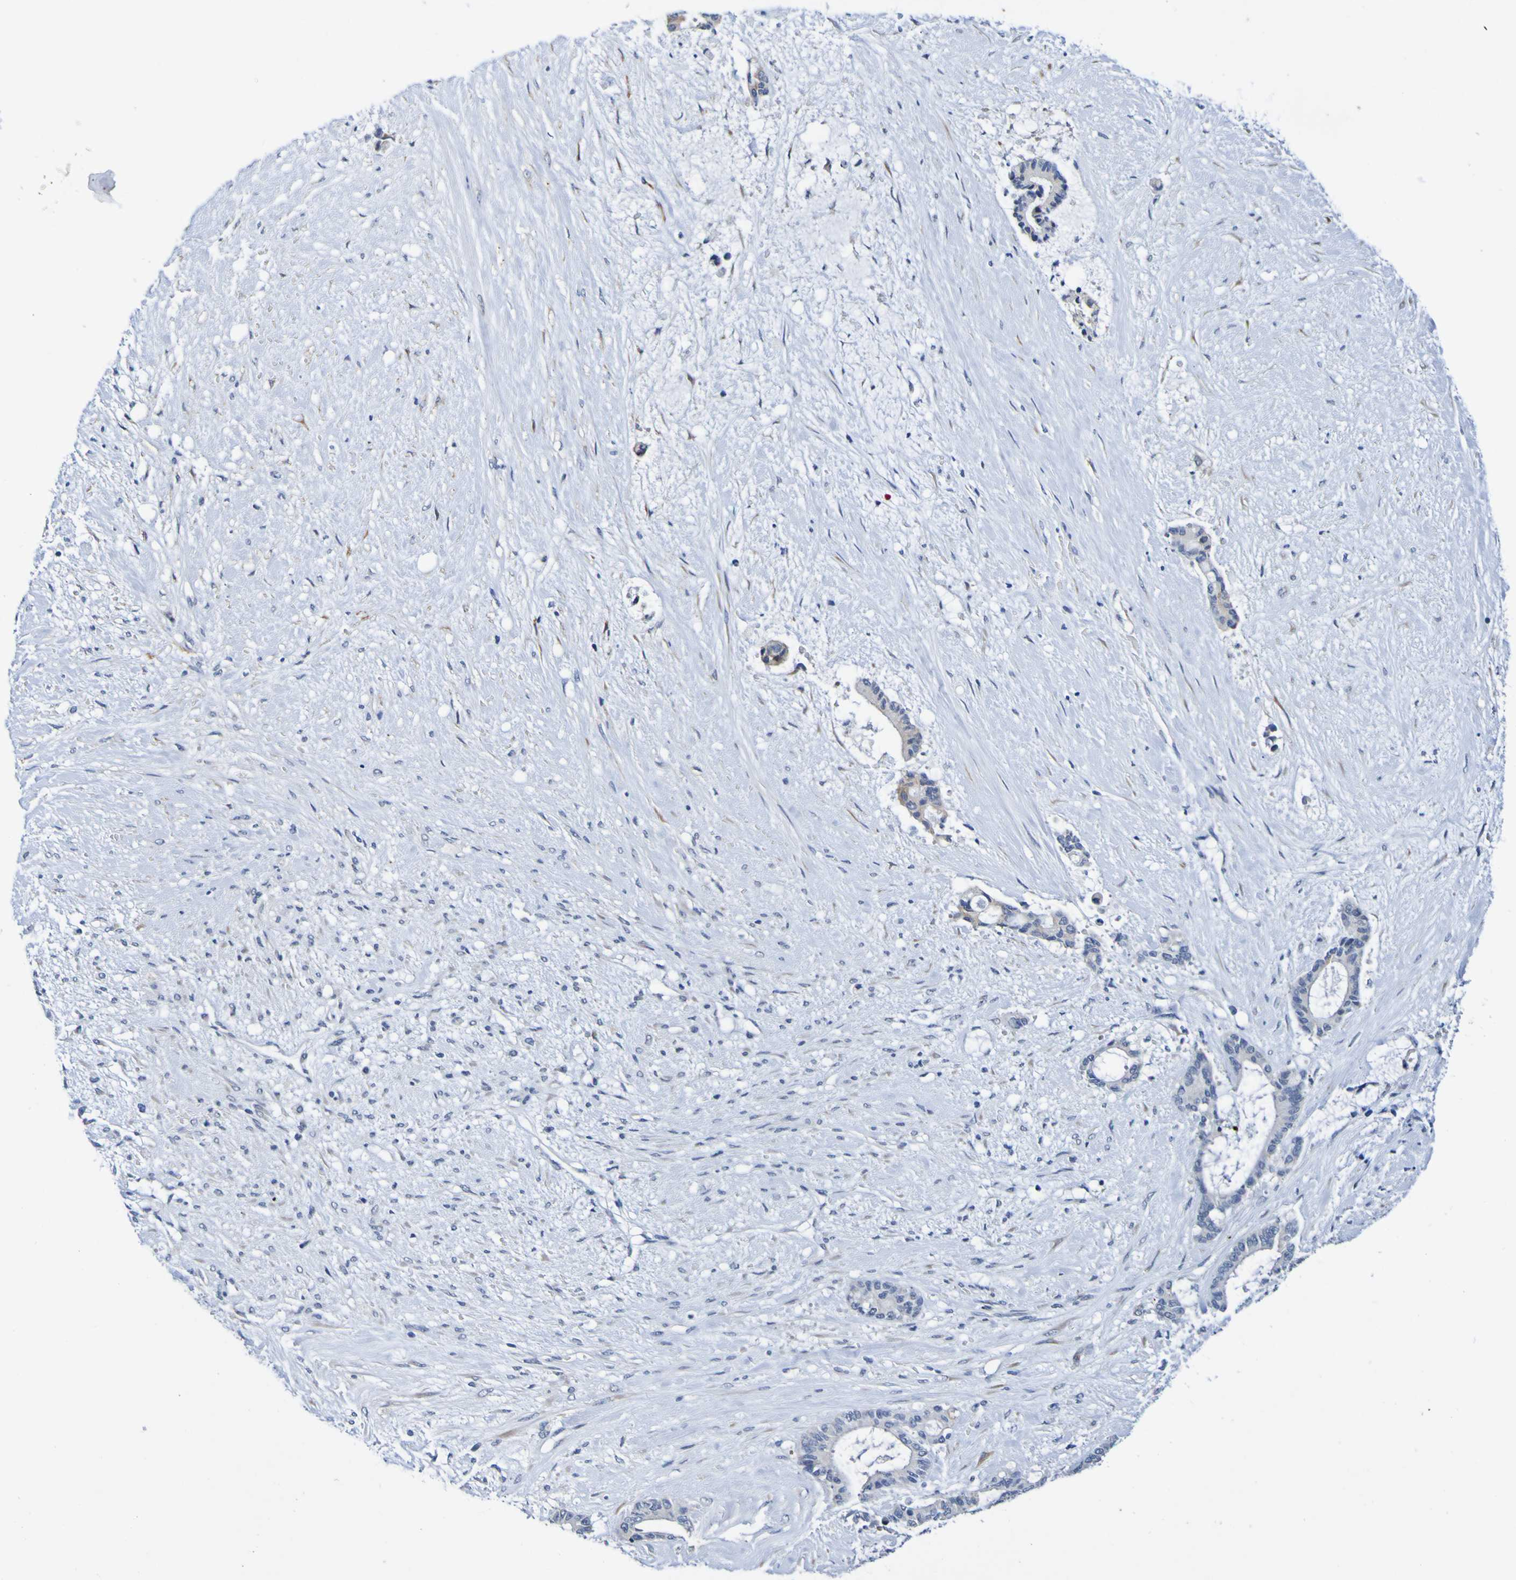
{"staining": {"intensity": "negative", "quantity": "none", "location": "none"}, "tissue": "liver cancer", "cell_type": "Tumor cells", "image_type": "cancer", "snomed": [{"axis": "morphology", "description": "Normal tissue, NOS"}, {"axis": "morphology", "description": "Cholangiocarcinoma"}, {"axis": "topography", "description": "Liver"}, {"axis": "topography", "description": "Peripheral nerve tissue"}], "caption": "Immunohistochemical staining of human liver cancer (cholangiocarcinoma) demonstrates no significant positivity in tumor cells.", "gene": "VMA21", "patient": {"sex": "female", "age": 73}}